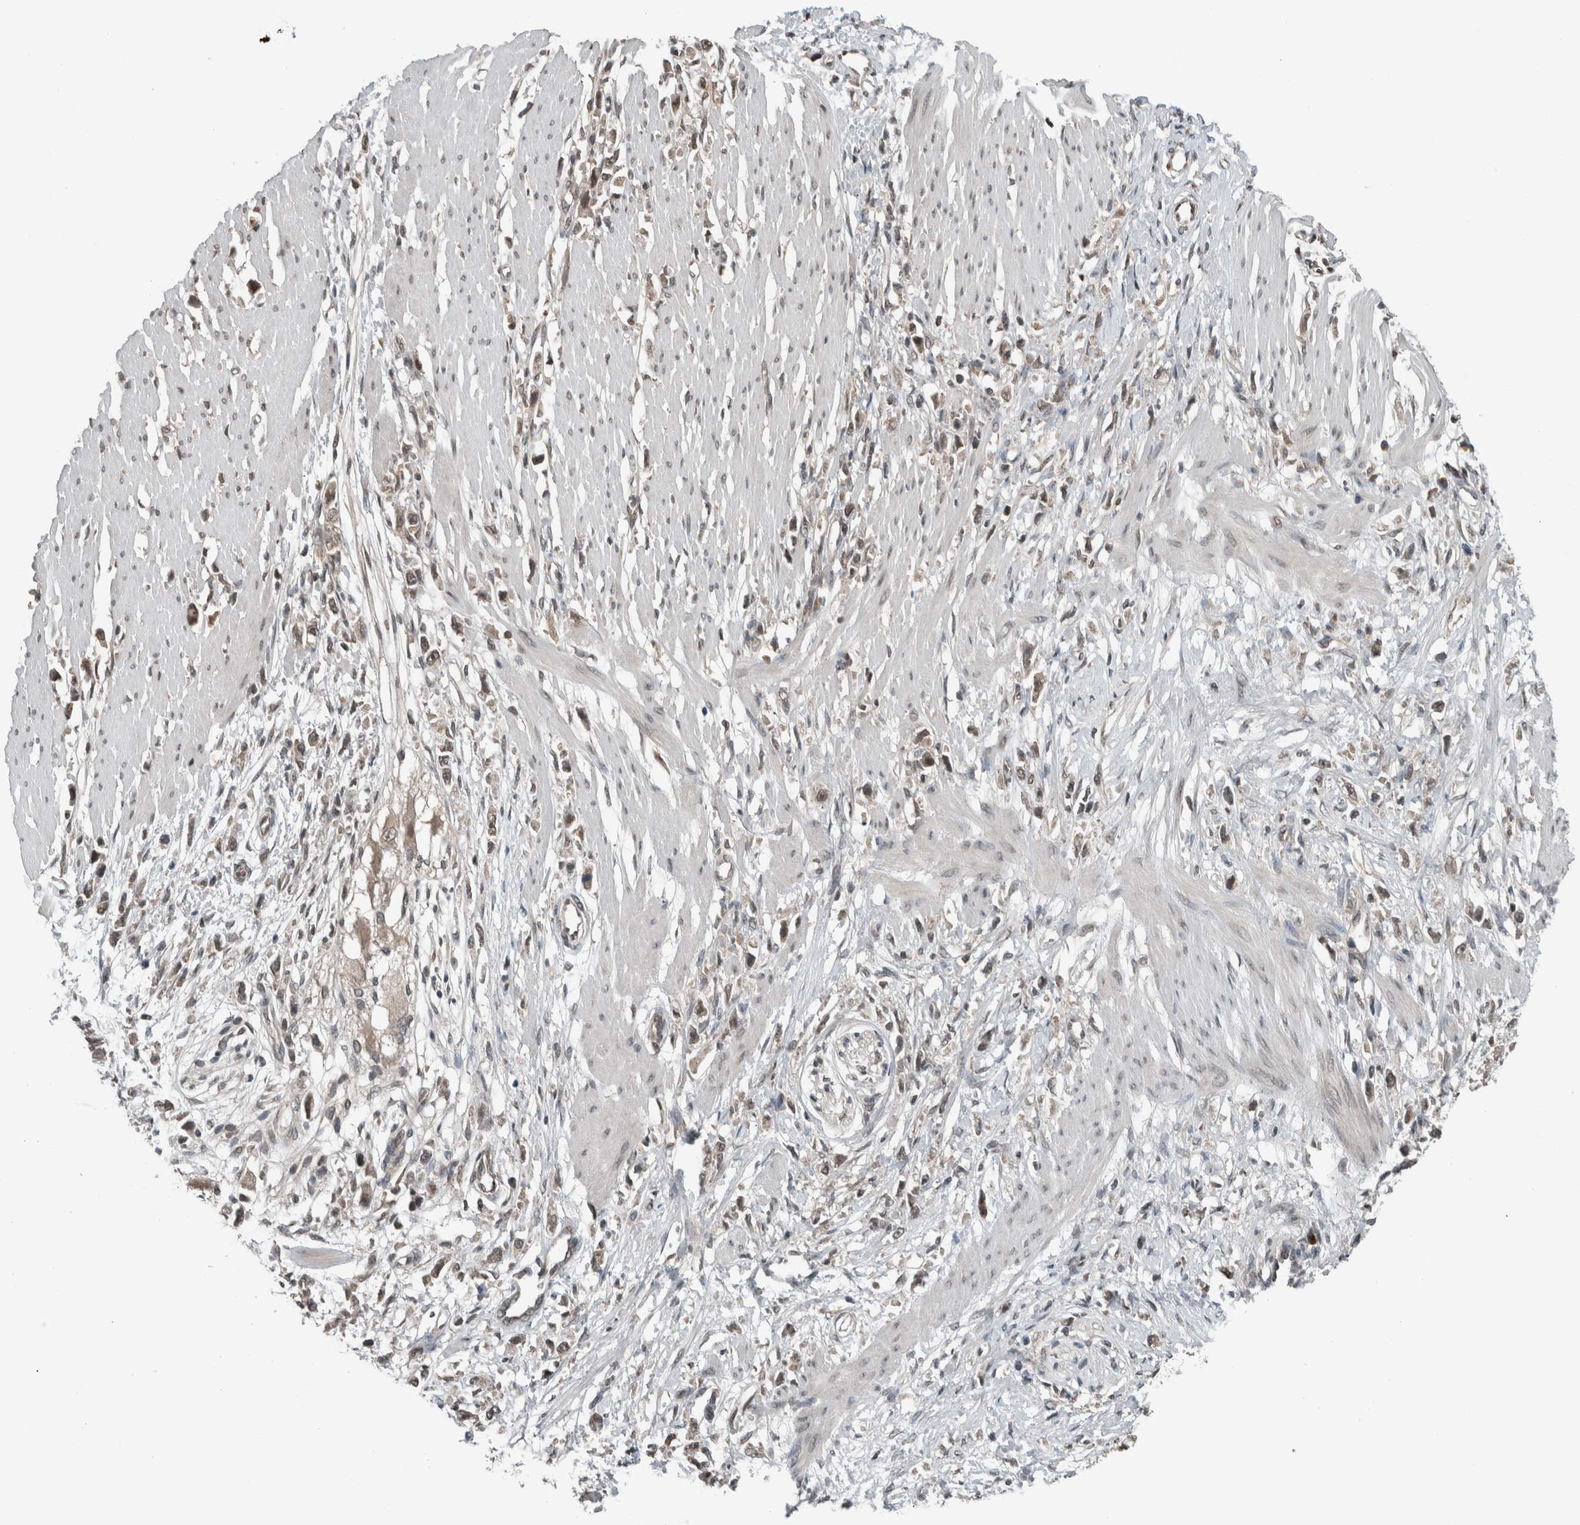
{"staining": {"intensity": "weak", "quantity": ">75%", "location": "cytoplasmic/membranous,nuclear"}, "tissue": "stomach cancer", "cell_type": "Tumor cells", "image_type": "cancer", "snomed": [{"axis": "morphology", "description": "Adenocarcinoma, NOS"}, {"axis": "topography", "description": "Stomach"}], "caption": "Weak cytoplasmic/membranous and nuclear positivity for a protein is identified in about >75% of tumor cells of stomach cancer (adenocarcinoma) using immunohistochemistry (IHC).", "gene": "SPAG7", "patient": {"sex": "female", "age": 59}}